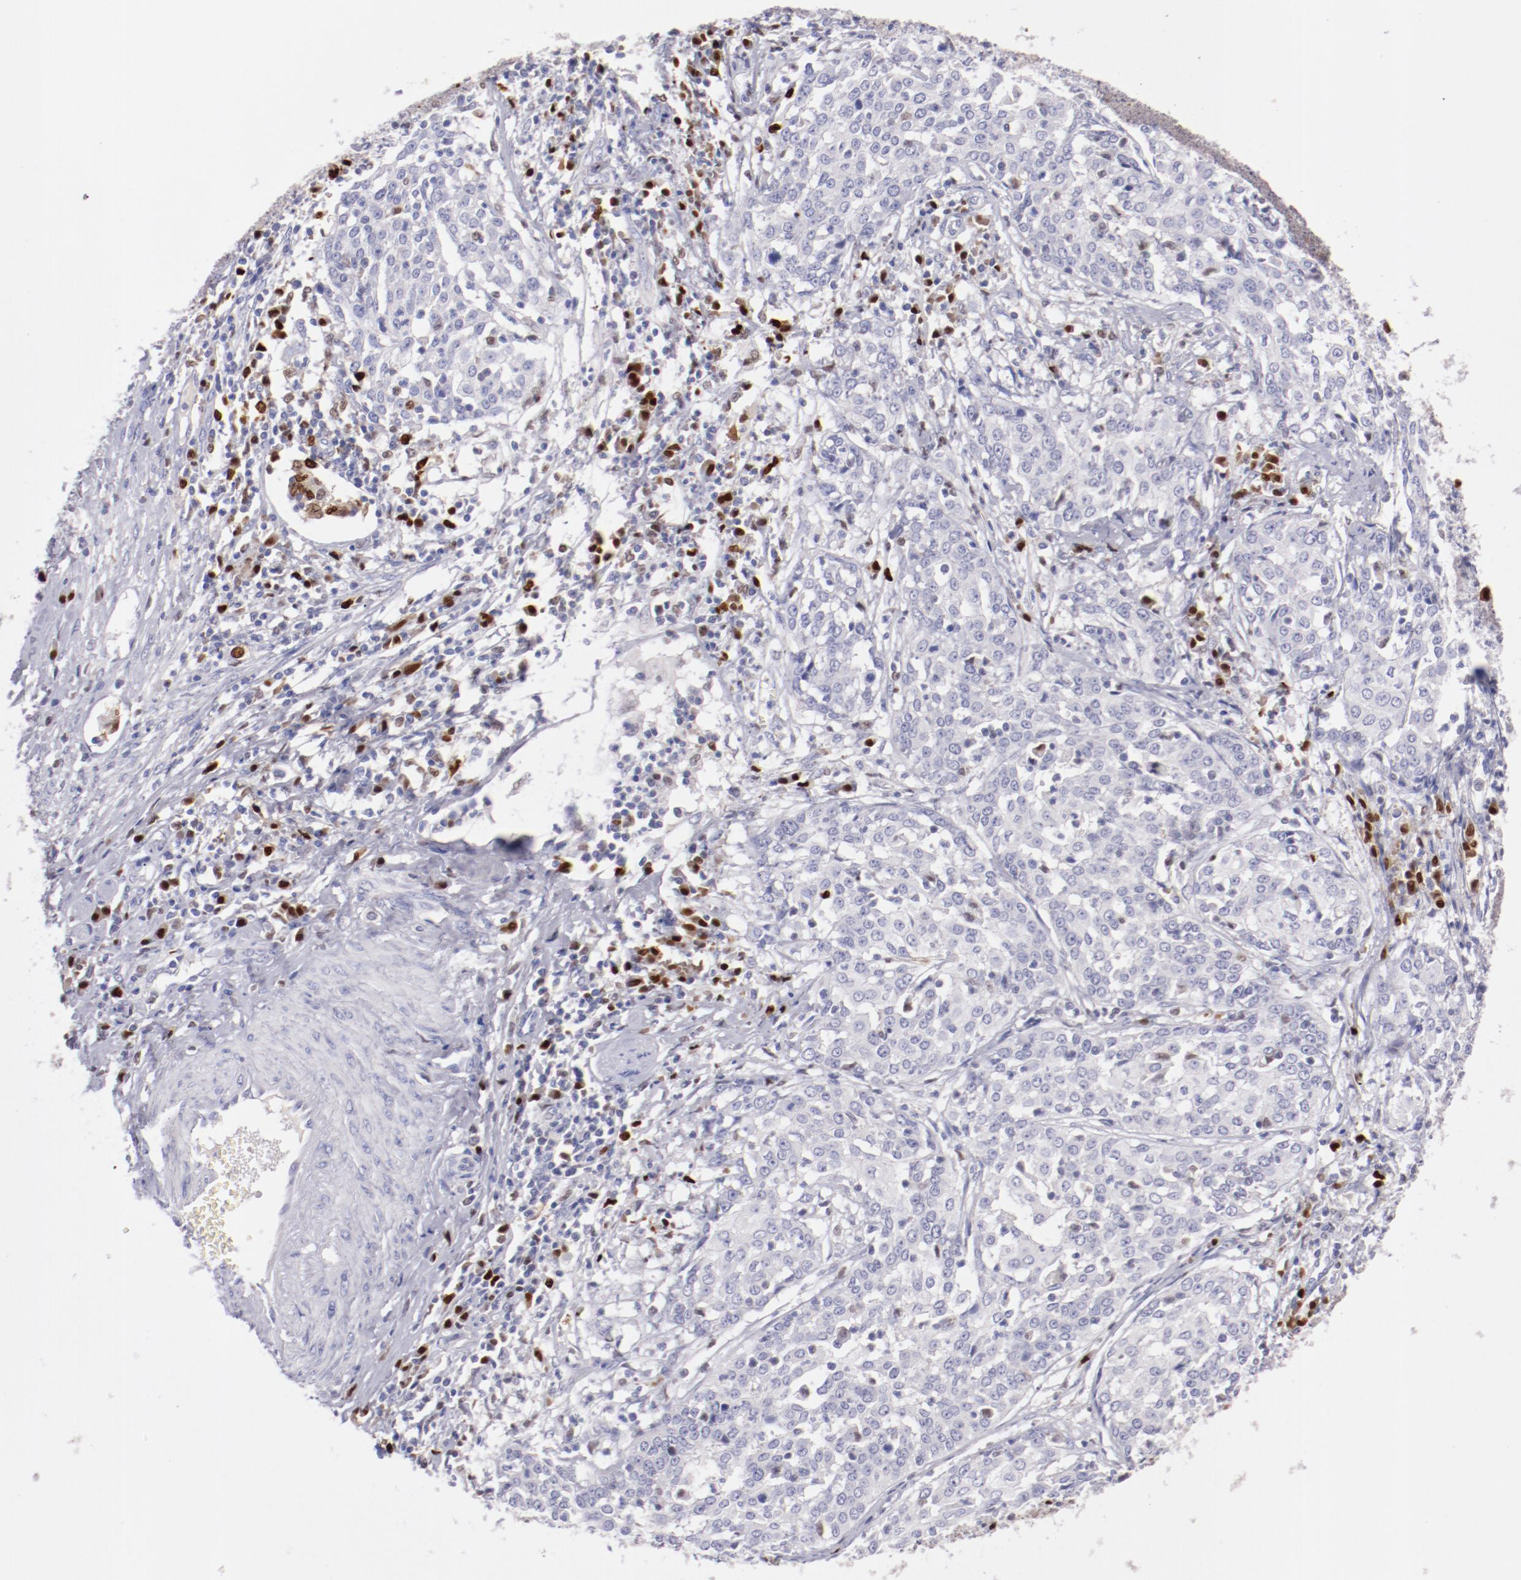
{"staining": {"intensity": "negative", "quantity": "none", "location": "none"}, "tissue": "cervical cancer", "cell_type": "Tumor cells", "image_type": "cancer", "snomed": [{"axis": "morphology", "description": "Squamous cell carcinoma, NOS"}, {"axis": "topography", "description": "Cervix"}], "caption": "Tumor cells show no significant staining in cervical squamous cell carcinoma.", "gene": "IRF8", "patient": {"sex": "female", "age": 39}}